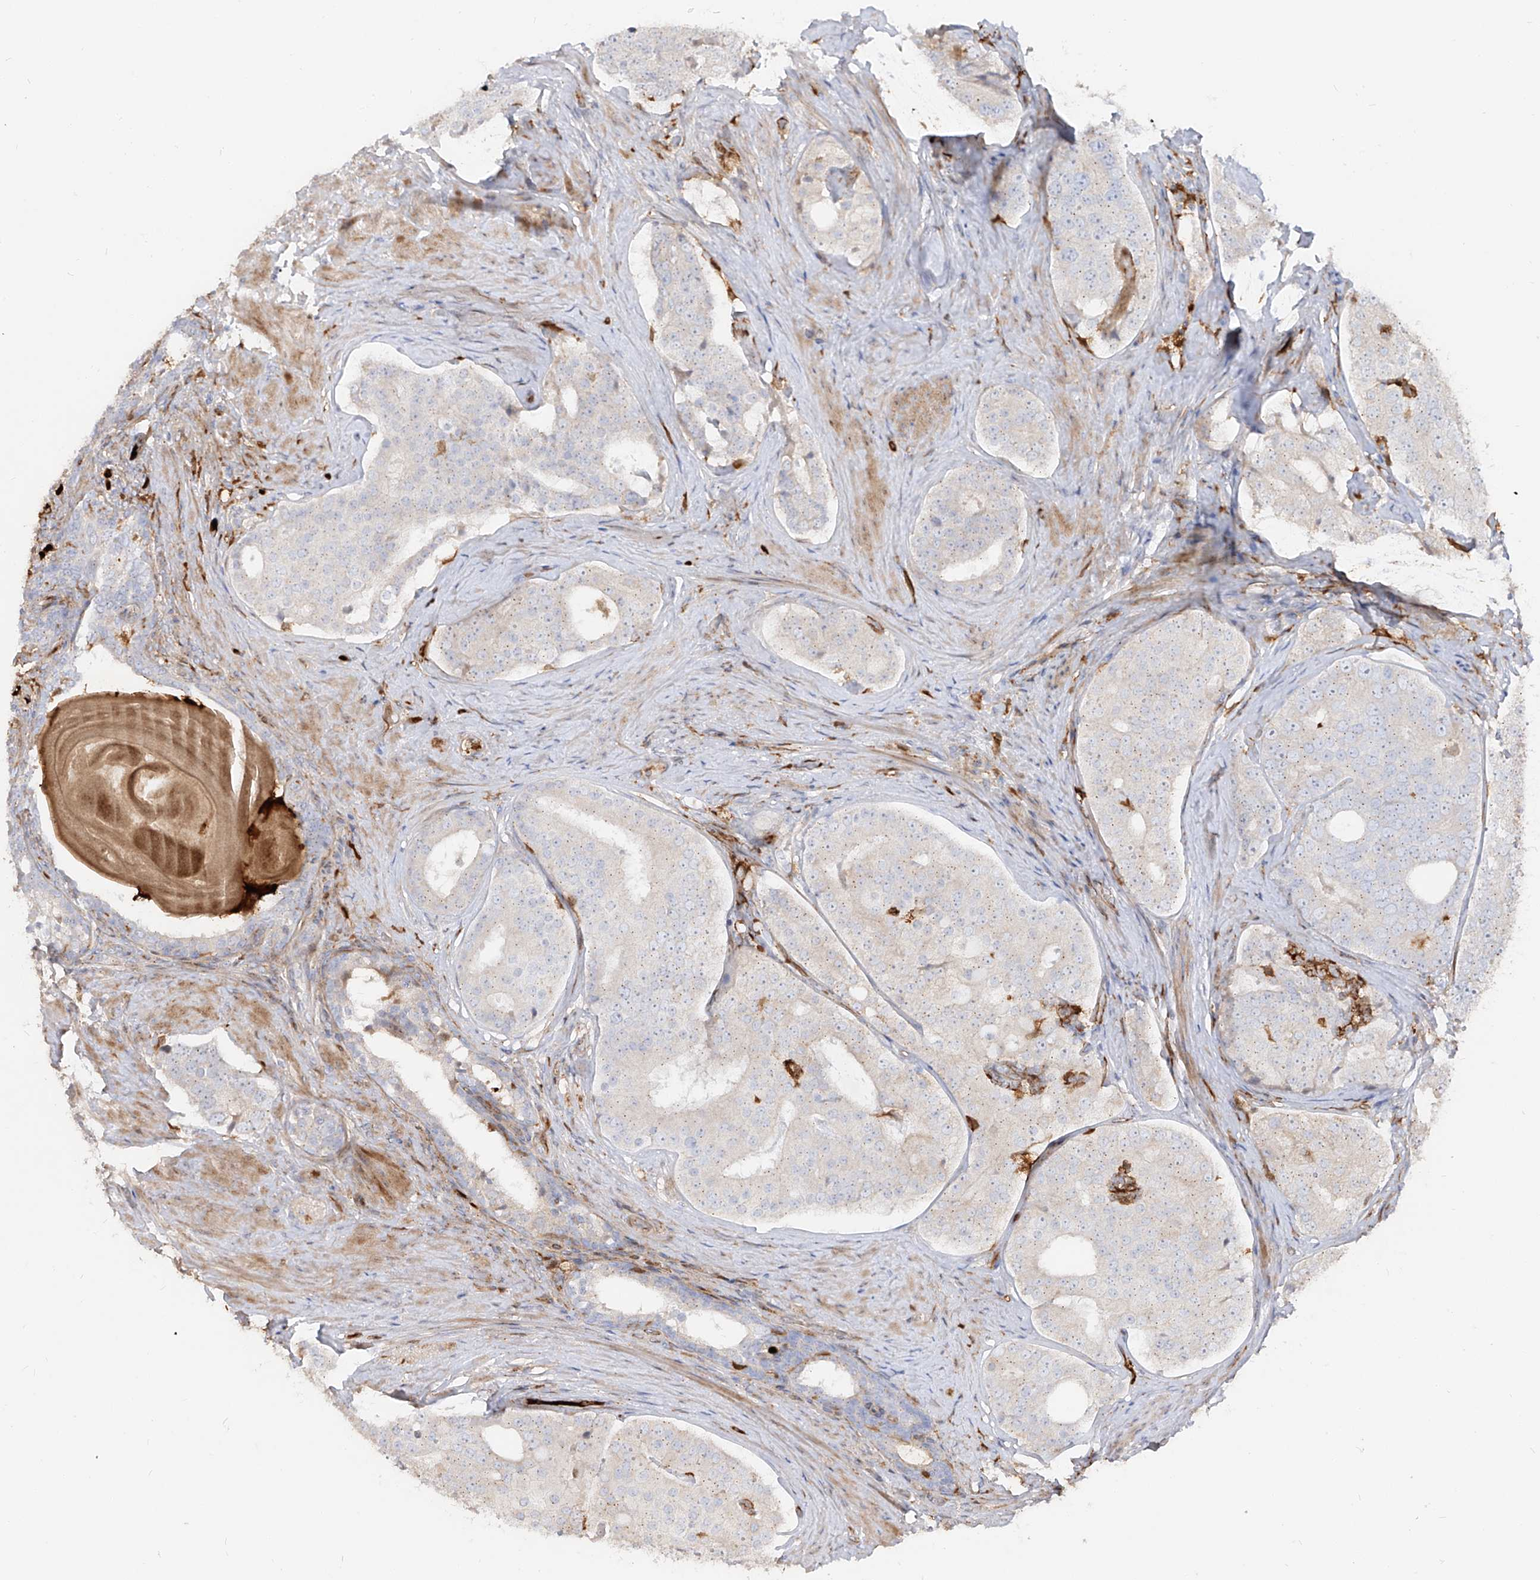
{"staining": {"intensity": "weak", "quantity": "<25%", "location": "cytoplasmic/membranous"}, "tissue": "prostate cancer", "cell_type": "Tumor cells", "image_type": "cancer", "snomed": [{"axis": "morphology", "description": "Adenocarcinoma, High grade"}, {"axis": "topography", "description": "Prostate"}], "caption": "Immunohistochemistry photomicrograph of neoplastic tissue: human prostate adenocarcinoma (high-grade) stained with DAB displays no significant protein expression in tumor cells.", "gene": "KYNU", "patient": {"sex": "male", "age": 56}}